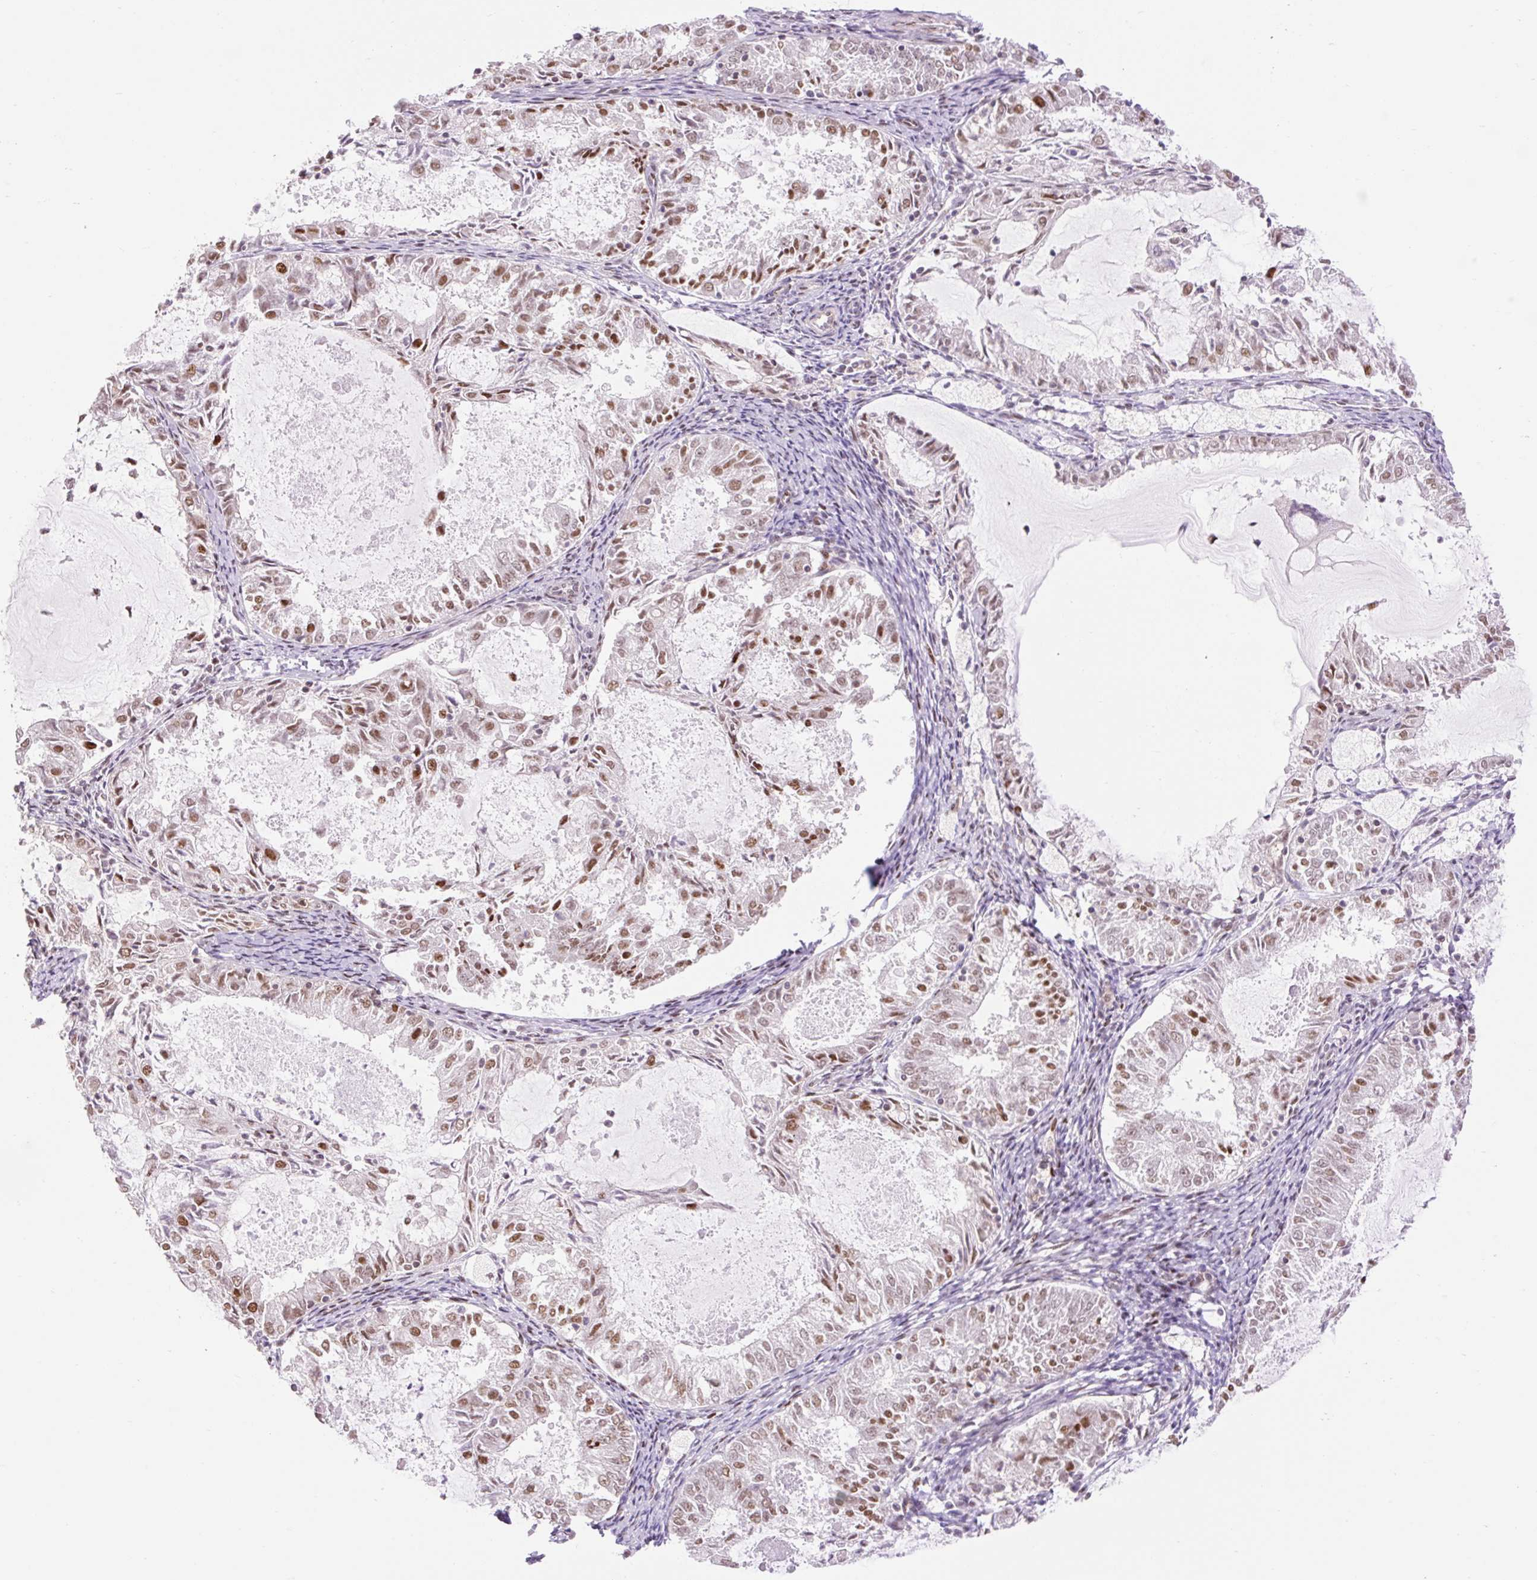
{"staining": {"intensity": "moderate", "quantity": ">75%", "location": "nuclear"}, "tissue": "endometrial cancer", "cell_type": "Tumor cells", "image_type": "cancer", "snomed": [{"axis": "morphology", "description": "Adenocarcinoma, NOS"}, {"axis": "topography", "description": "Endometrium"}], "caption": "A brown stain labels moderate nuclear staining of a protein in endometrial adenocarcinoma tumor cells.", "gene": "RIPPLY3", "patient": {"sex": "female", "age": 57}}